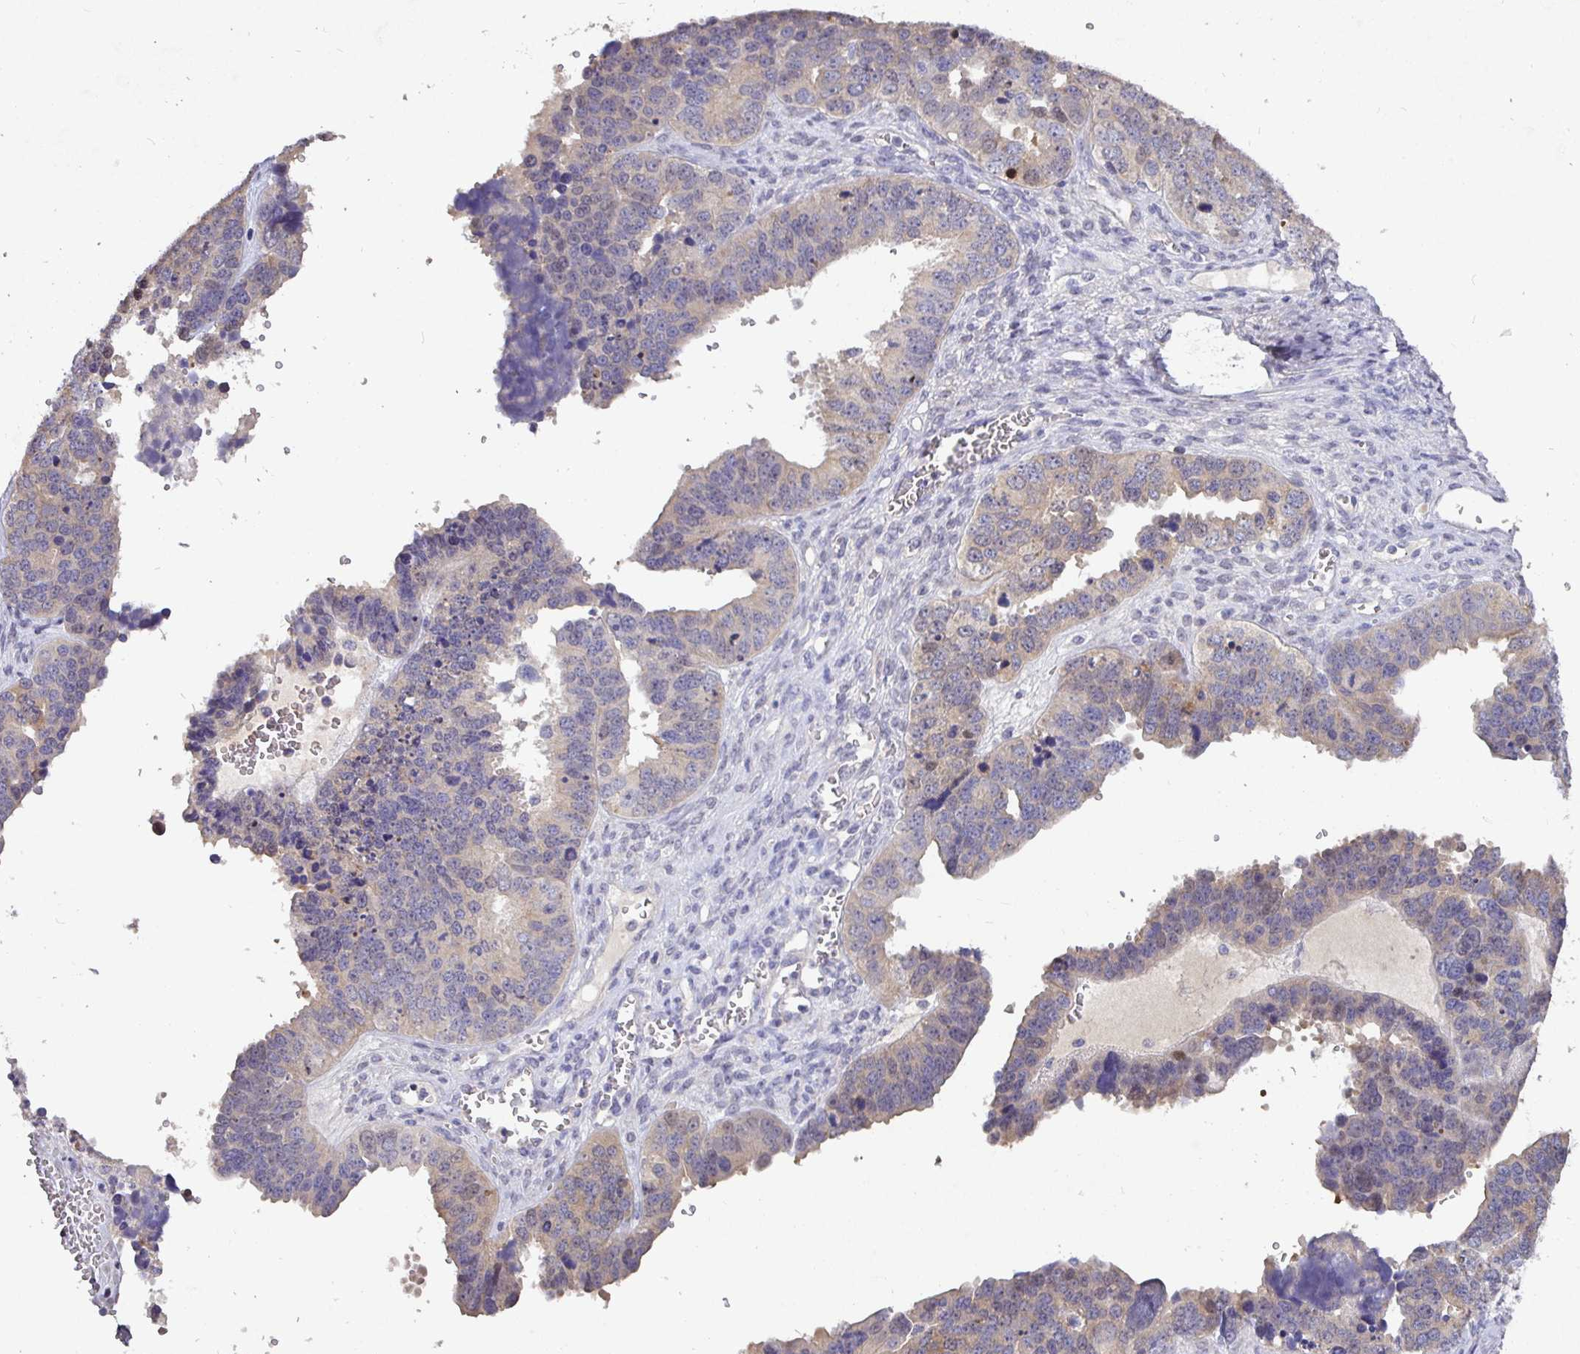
{"staining": {"intensity": "weak", "quantity": "25%-75%", "location": "cytoplasmic/membranous"}, "tissue": "ovarian cancer", "cell_type": "Tumor cells", "image_type": "cancer", "snomed": [{"axis": "morphology", "description": "Cystadenocarcinoma, serous, NOS"}, {"axis": "topography", "description": "Ovary"}], "caption": "DAB (3,3'-diaminobenzidine) immunohistochemical staining of human ovarian serous cystadenocarcinoma exhibits weak cytoplasmic/membranous protein expression in about 25%-75% of tumor cells.", "gene": "SHISA4", "patient": {"sex": "female", "age": 76}}